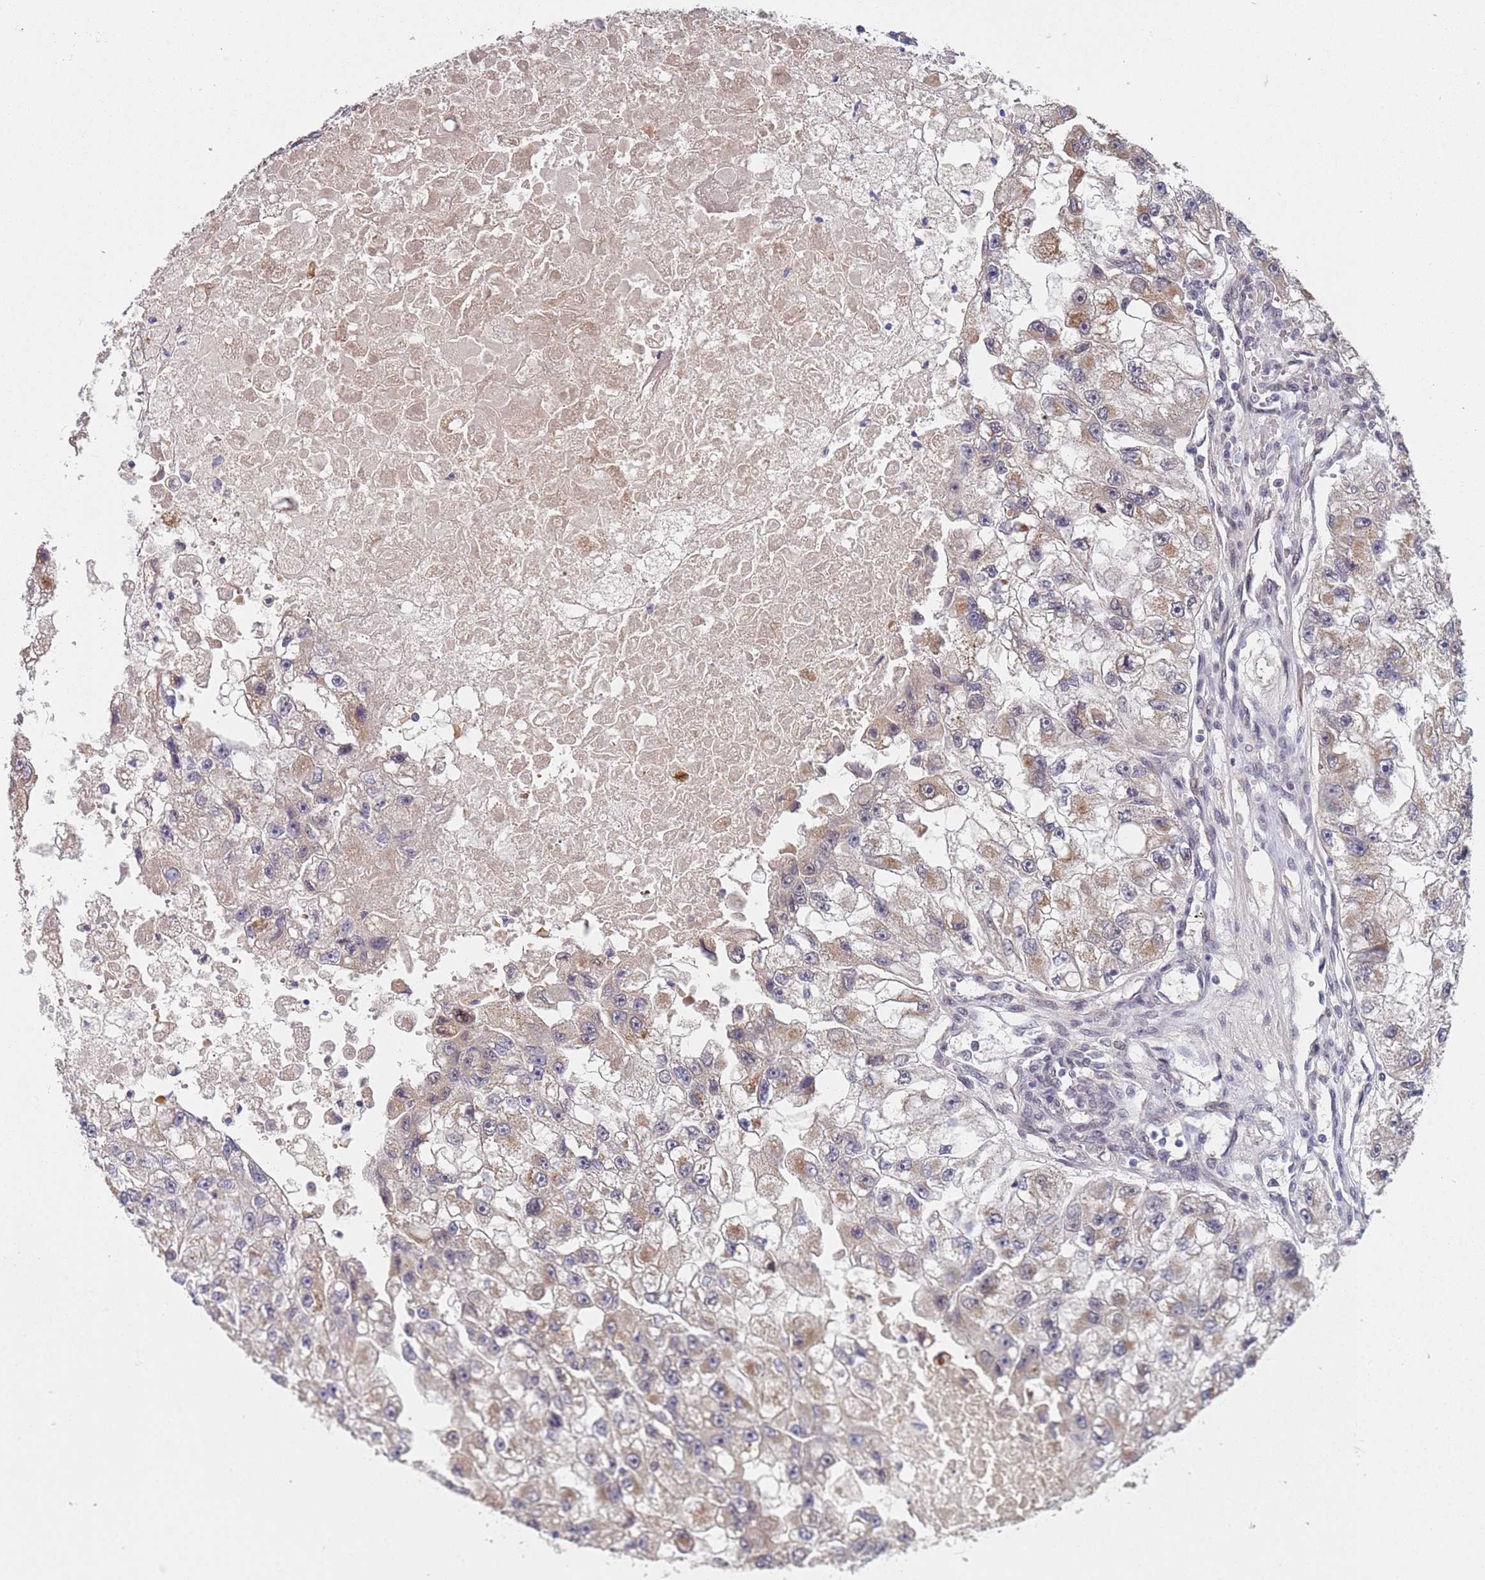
{"staining": {"intensity": "weak", "quantity": "25%-75%", "location": "cytoplasmic/membranous"}, "tissue": "renal cancer", "cell_type": "Tumor cells", "image_type": "cancer", "snomed": [{"axis": "morphology", "description": "Adenocarcinoma, NOS"}, {"axis": "topography", "description": "Kidney"}], "caption": "DAB immunohistochemical staining of human renal adenocarcinoma reveals weak cytoplasmic/membranous protein expression in approximately 25%-75% of tumor cells.", "gene": "B4GALT4", "patient": {"sex": "male", "age": 63}}